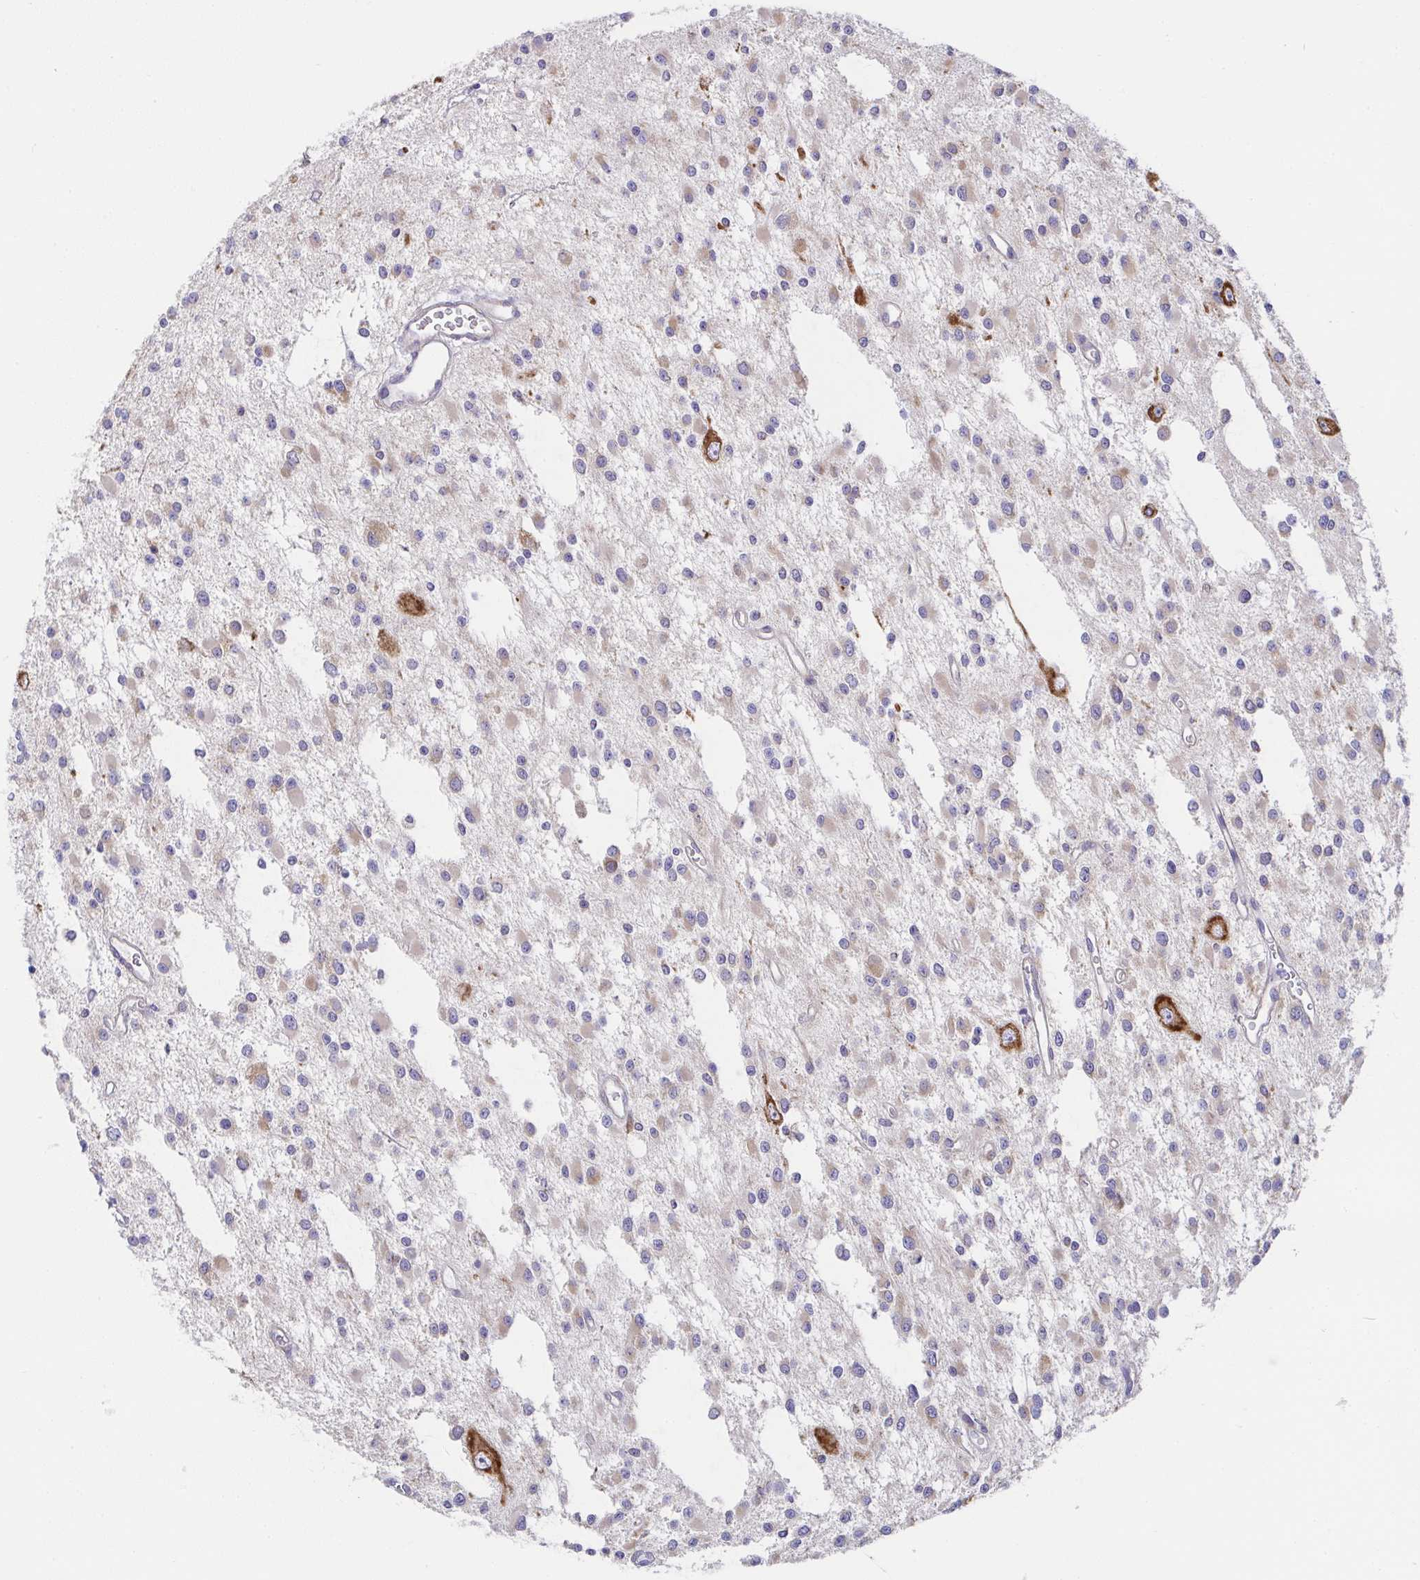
{"staining": {"intensity": "weak", "quantity": "25%-75%", "location": "cytoplasmic/membranous"}, "tissue": "glioma", "cell_type": "Tumor cells", "image_type": "cancer", "snomed": [{"axis": "morphology", "description": "Glioma, malignant, Low grade"}, {"axis": "topography", "description": "Brain"}], "caption": "Immunohistochemistry (IHC) staining of glioma, which exhibits low levels of weak cytoplasmic/membranous positivity in about 25%-75% of tumor cells indicating weak cytoplasmic/membranous protein expression. The staining was performed using DAB (brown) for protein detection and nuclei were counterstained in hematoxylin (blue).", "gene": "MIA3", "patient": {"sex": "male", "age": 43}}